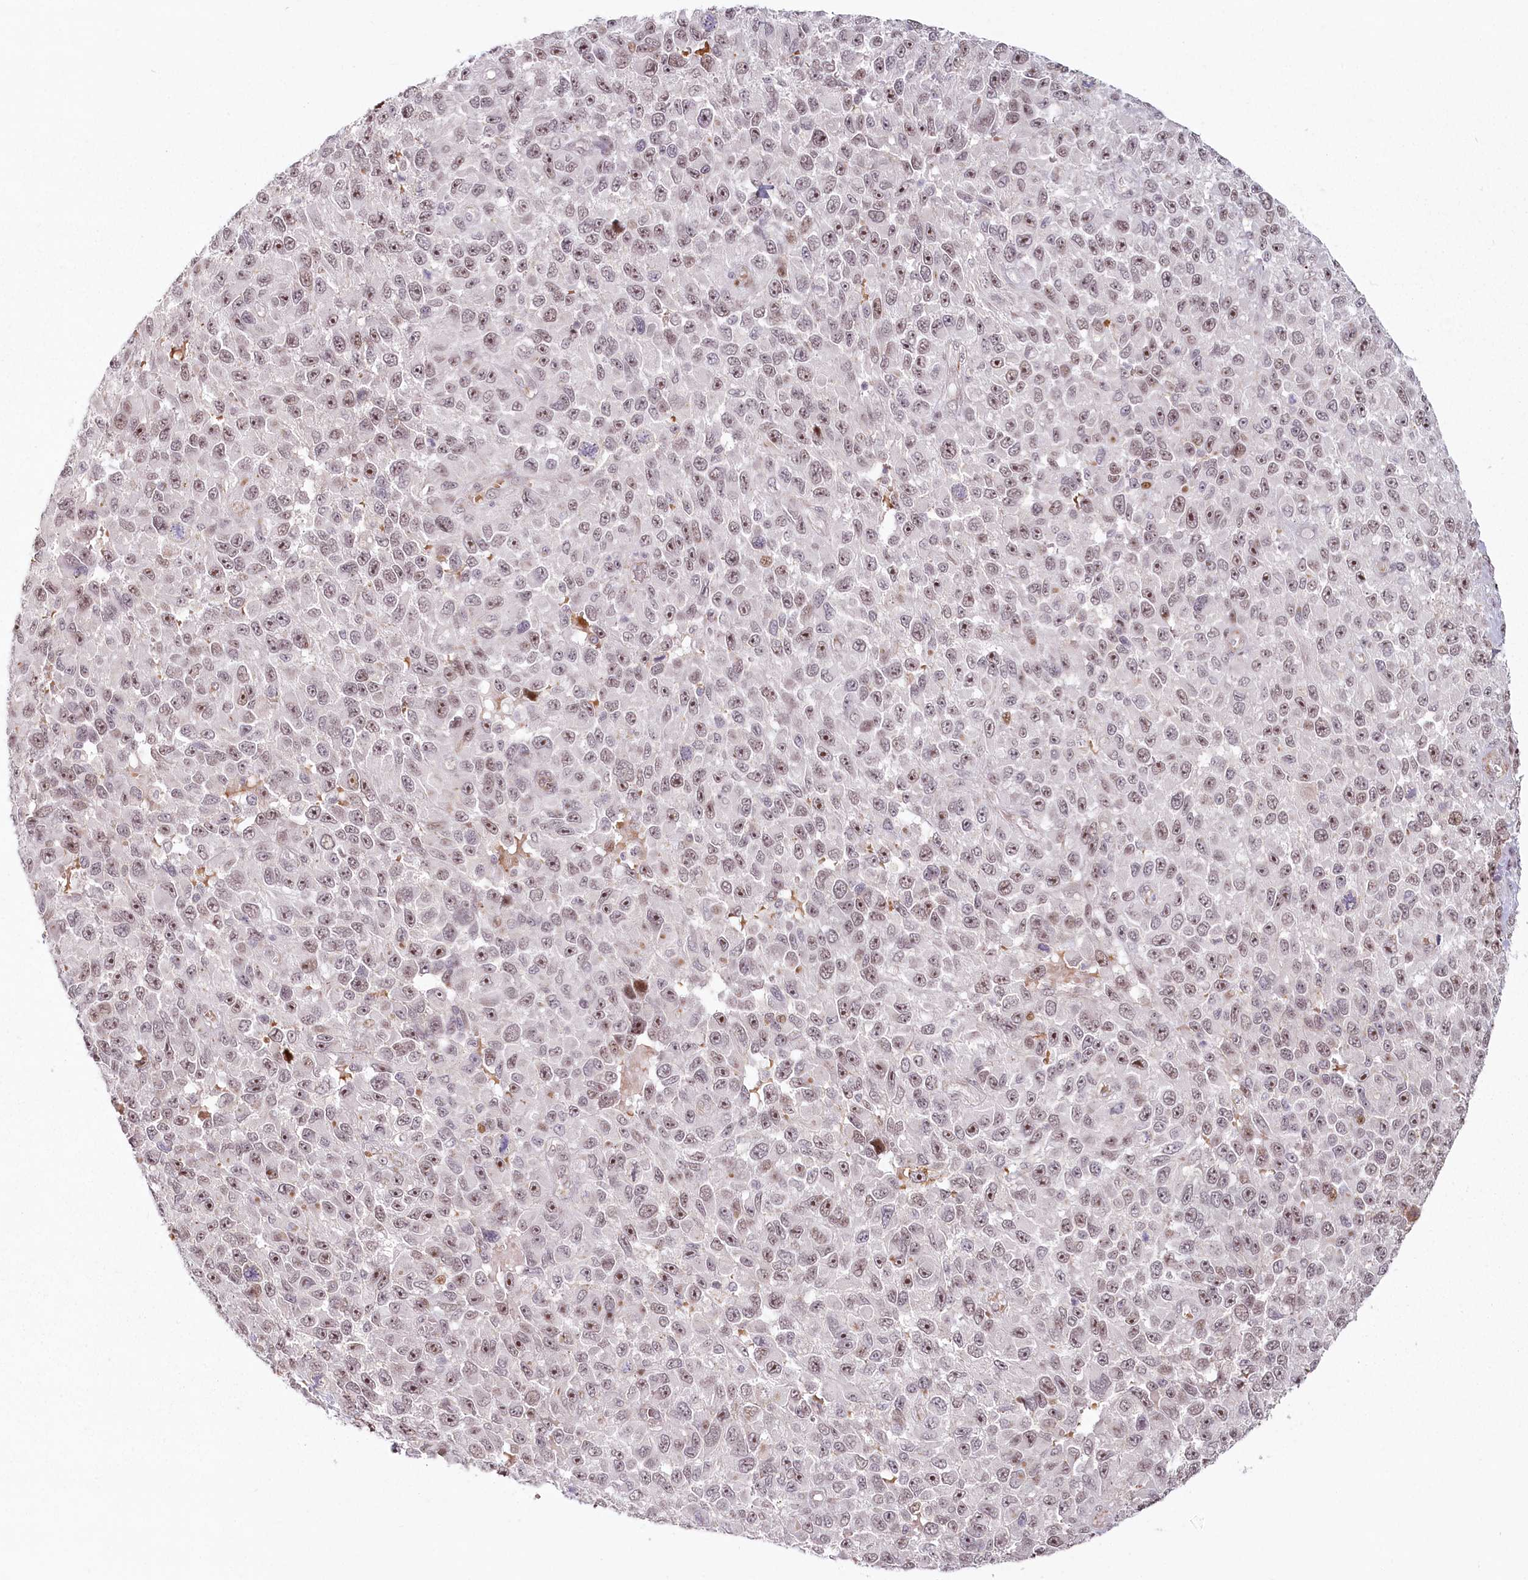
{"staining": {"intensity": "moderate", "quantity": "25%-75%", "location": "nuclear"}, "tissue": "melanoma", "cell_type": "Tumor cells", "image_type": "cancer", "snomed": [{"axis": "morphology", "description": "Malignant melanoma, NOS"}, {"axis": "topography", "description": "Skin"}], "caption": "This image shows melanoma stained with immunohistochemistry (IHC) to label a protein in brown. The nuclear of tumor cells show moderate positivity for the protein. Nuclei are counter-stained blue.", "gene": "FAM204A", "patient": {"sex": "female", "age": 96}}